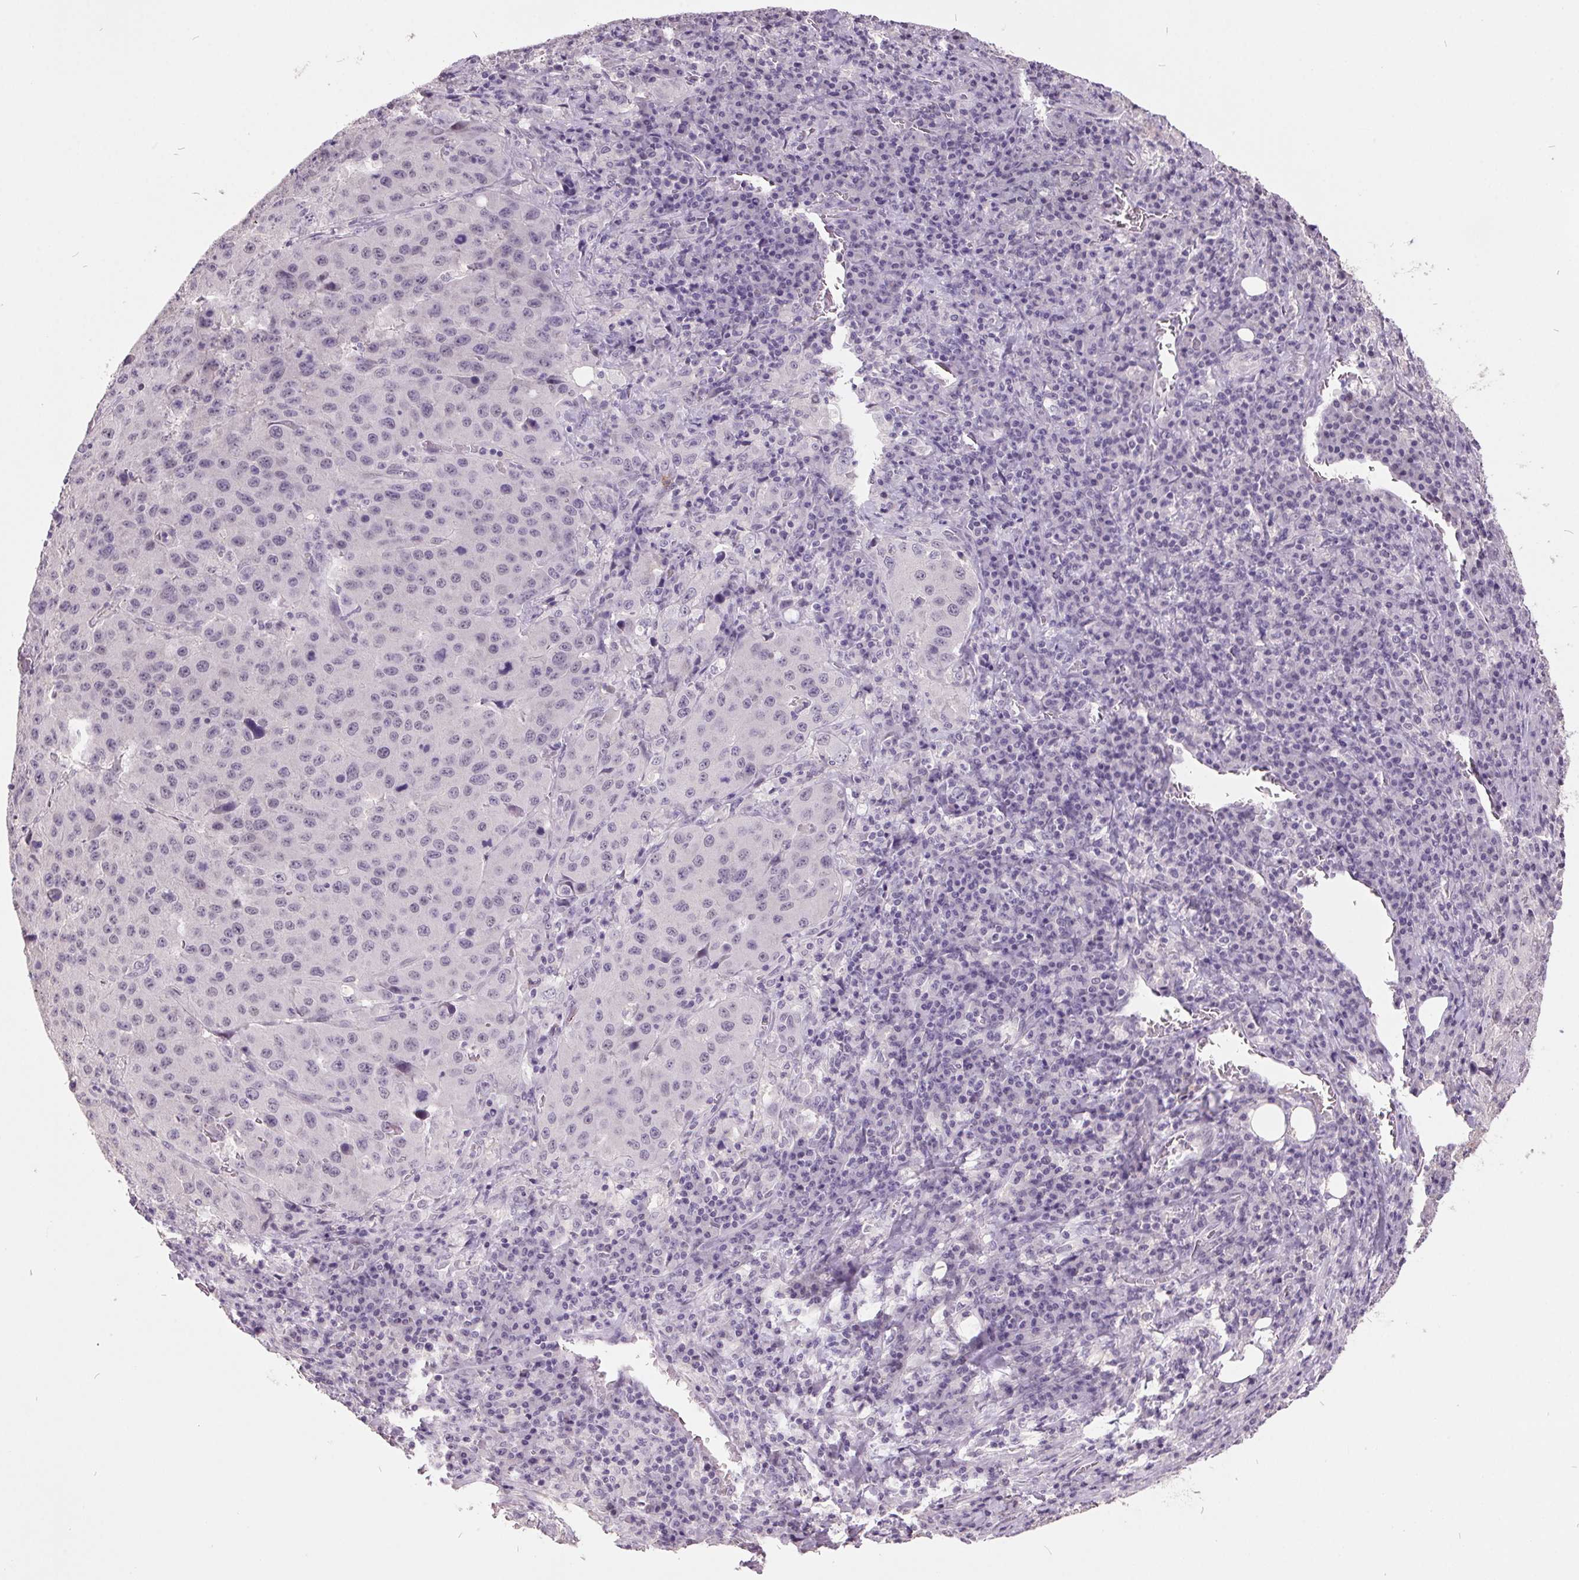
{"staining": {"intensity": "negative", "quantity": "none", "location": "none"}, "tissue": "stomach cancer", "cell_type": "Tumor cells", "image_type": "cancer", "snomed": [{"axis": "morphology", "description": "Adenocarcinoma, NOS"}, {"axis": "topography", "description": "Stomach"}], "caption": "DAB immunohistochemical staining of human stomach adenocarcinoma shows no significant positivity in tumor cells.", "gene": "C2orf16", "patient": {"sex": "male", "age": 71}}